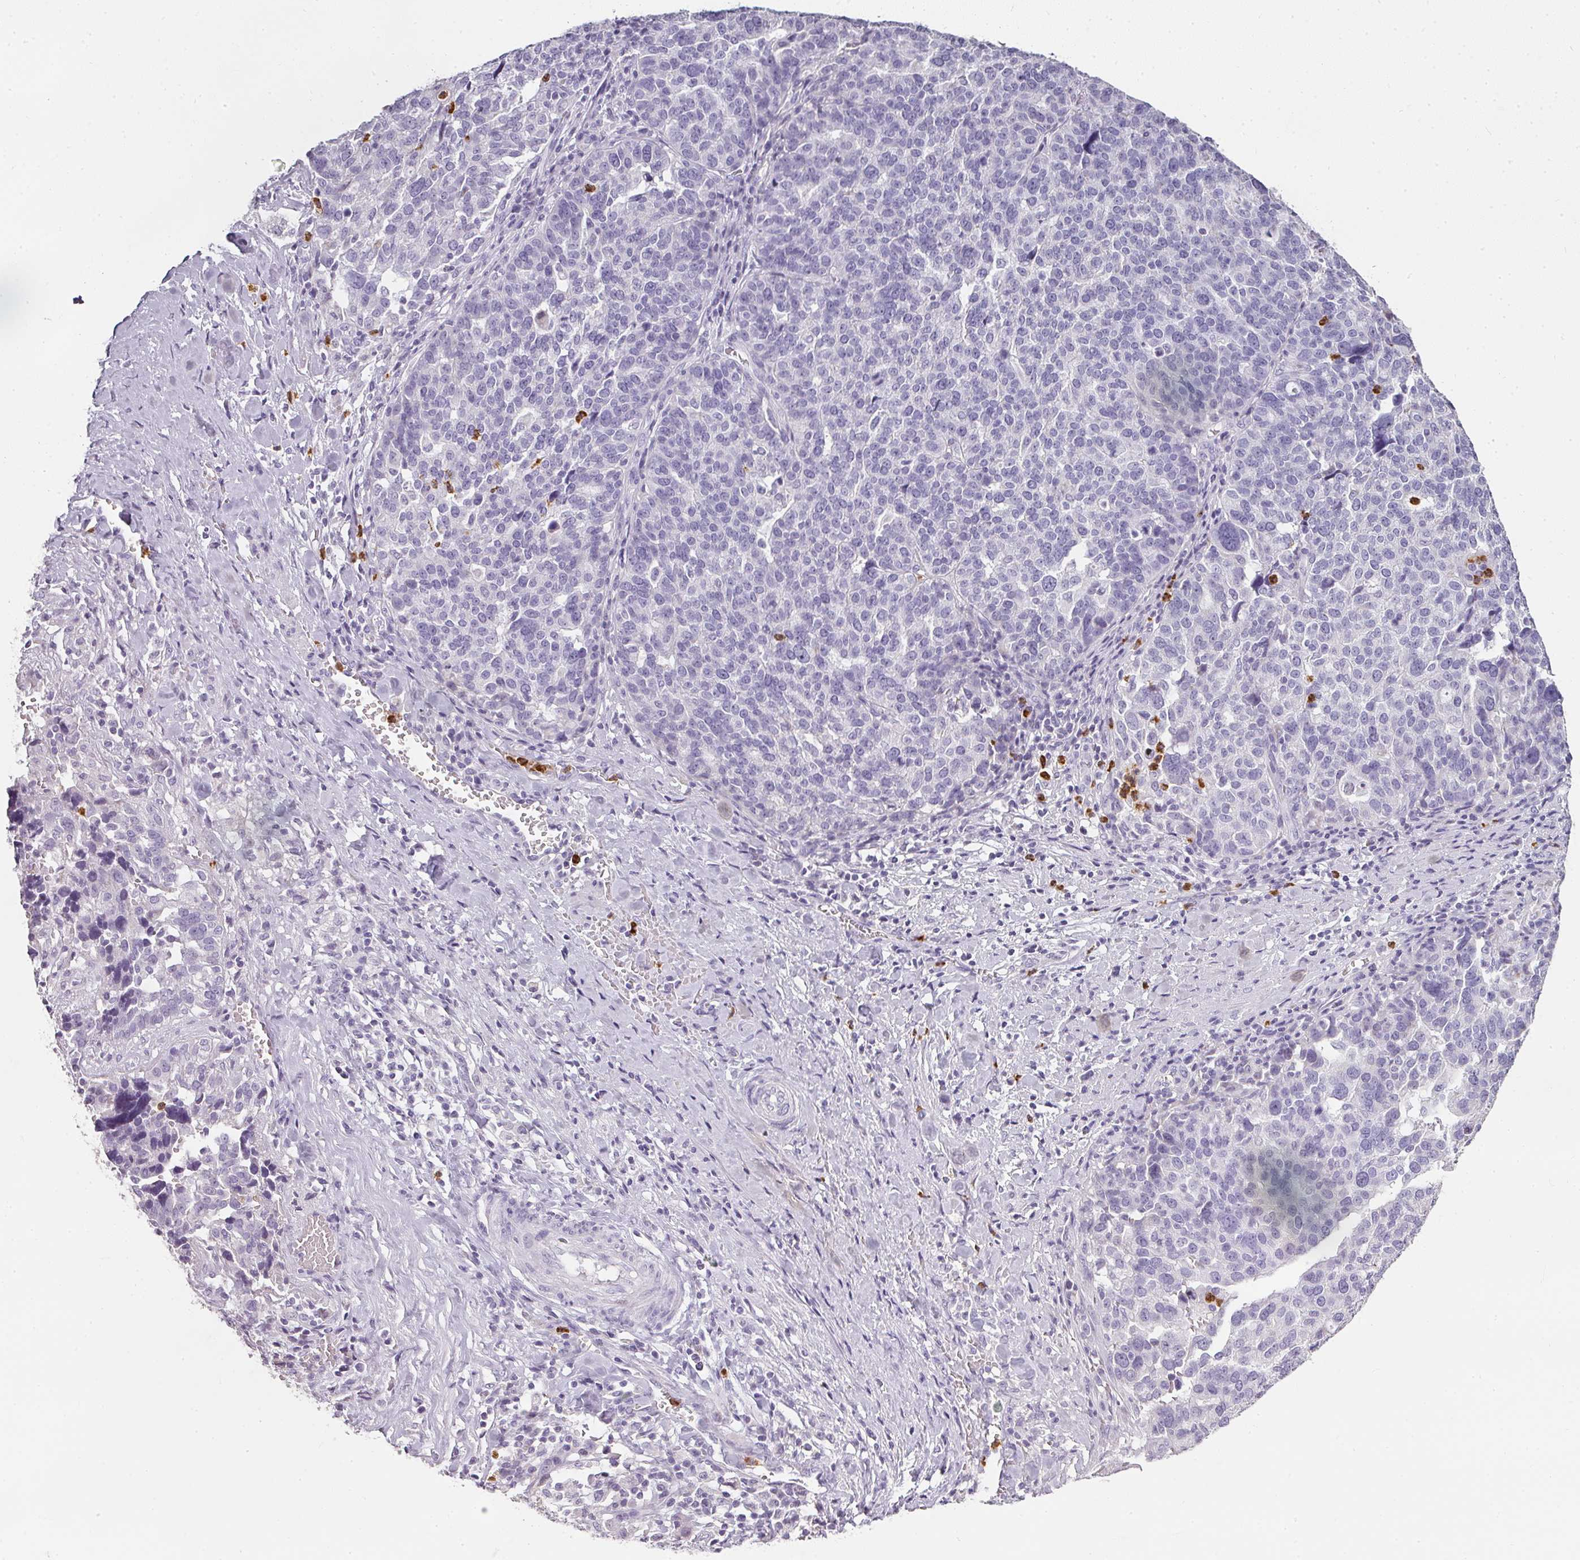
{"staining": {"intensity": "negative", "quantity": "none", "location": "none"}, "tissue": "ovarian cancer", "cell_type": "Tumor cells", "image_type": "cancer", "snomed": [{"axis": "morphology", "description": "Cystadenocarcinoma, serous, NOS"}, {"axis": "topography", "description": "Ovary"}], "caption": "The micrograph reveals no staining of tumor cells in ovarian serous cystadenocarcinoma.", "gene": "CAMP", "patient": {"sex": "female", "age": 59}}